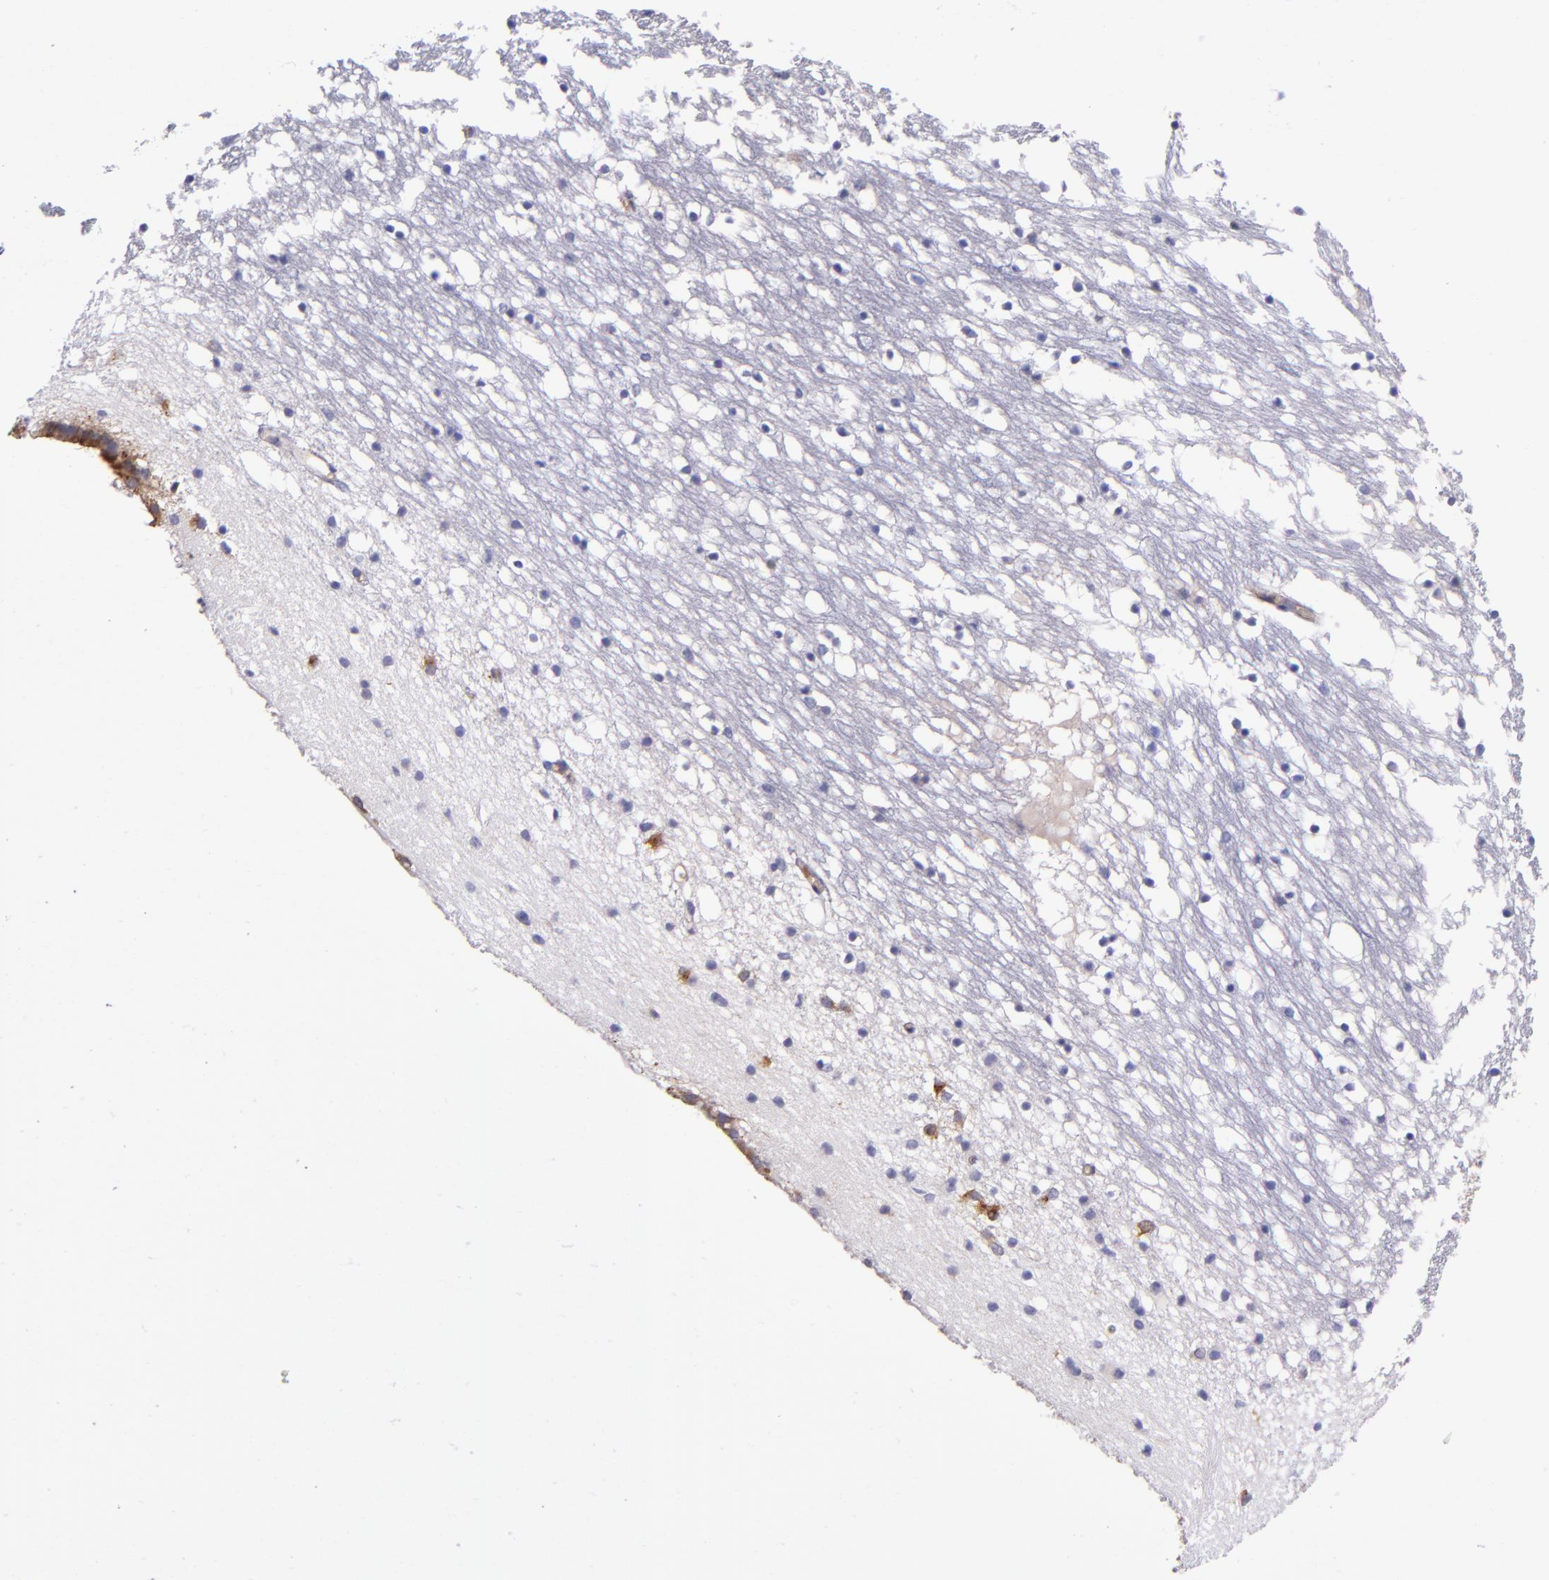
{"staining": {"intensity": "negative", "quantity": "none", "location": "none"}, "tissue": "caudate", "cell_type": "Glial cells", "image_type": "normal", "snomed": [{"axis": "morphology", "description": "Normal tissue, NOS"}, {"axis": "topography", "description": "Lateral ventricle wall"}], "caption": "This is an IHC micrograph of normal human caudate. There is no positivity in glial cells.", "gene": "CLEC3B", "patient": {"sex": "male", "age": 45}}